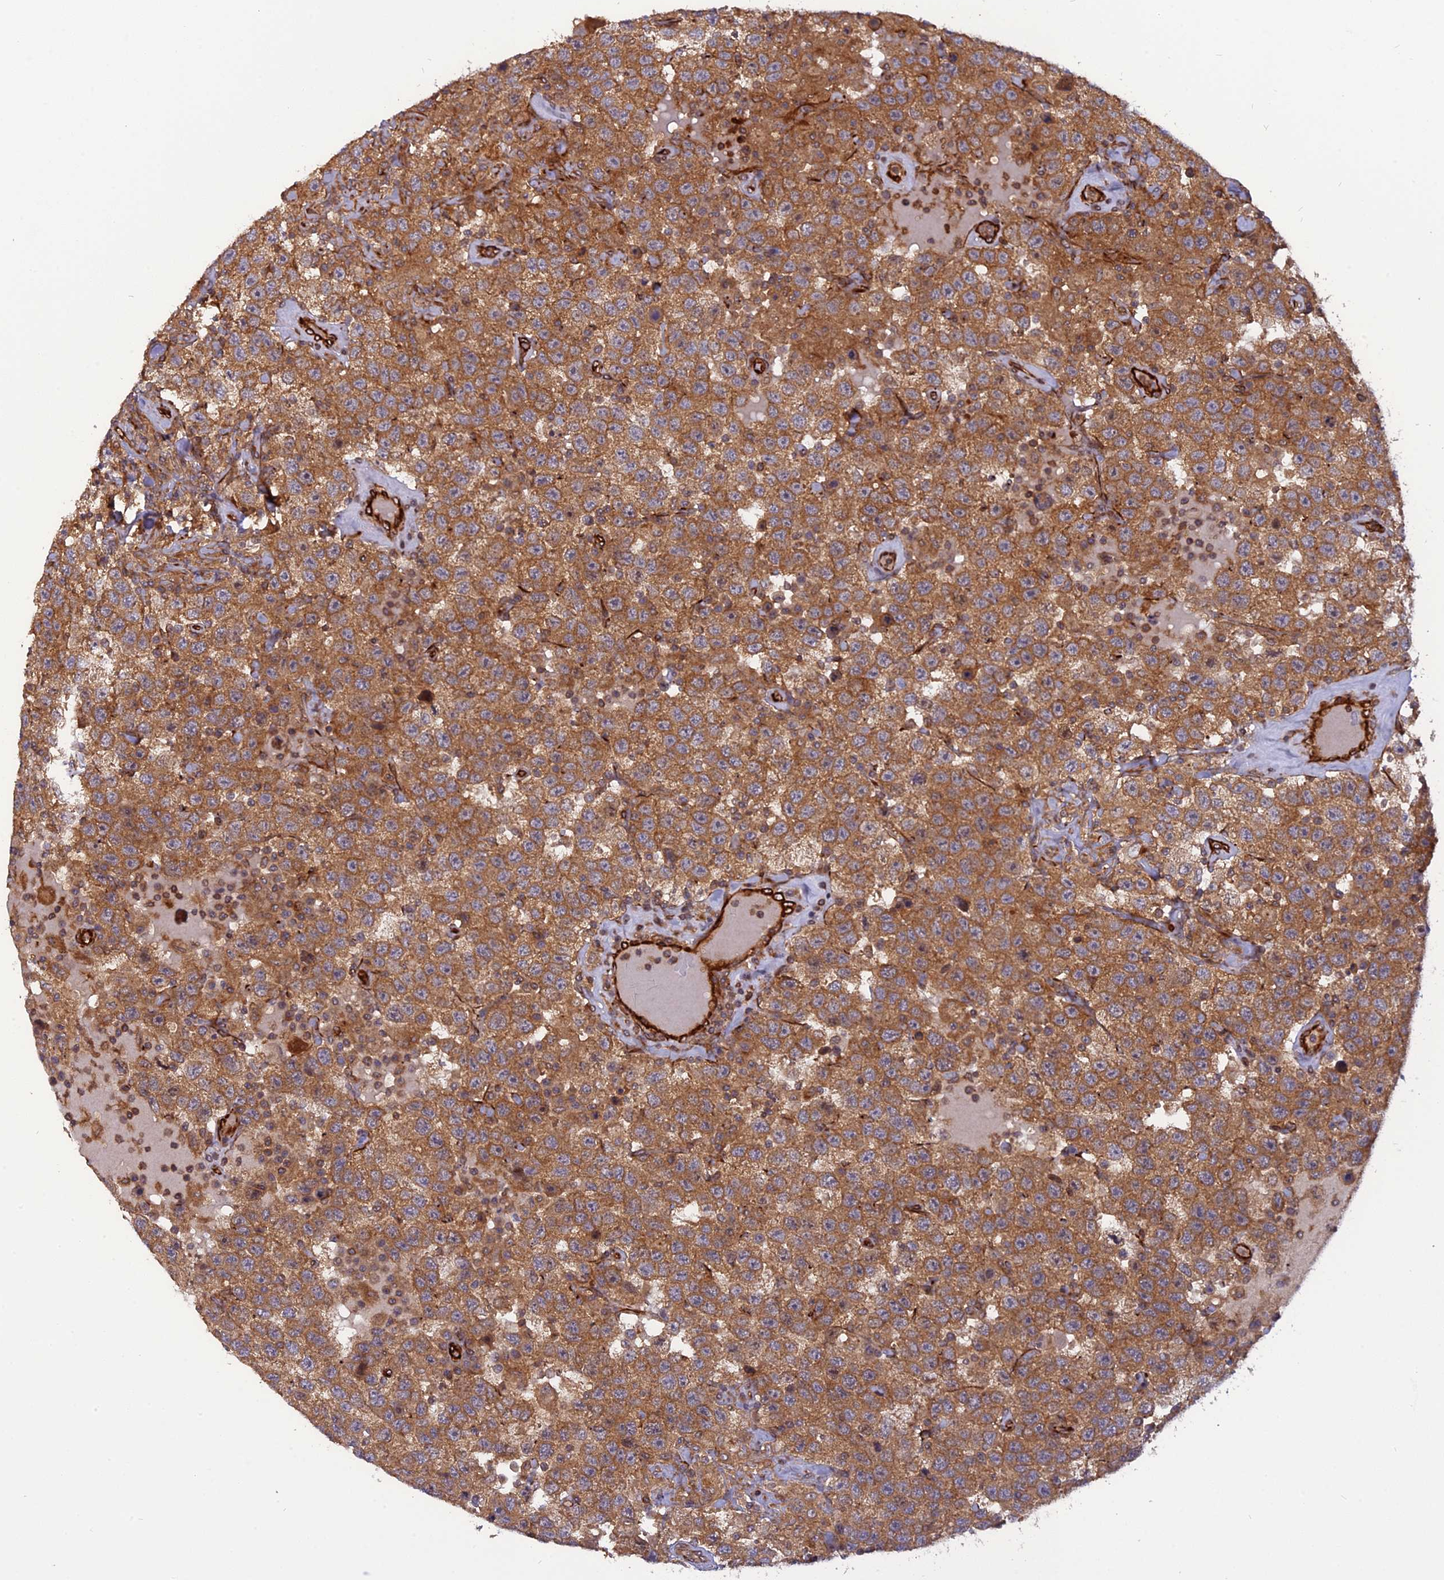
{"staining": {"intensity": "moderate", "quantity": ">75%", "location": "cytoplasmic/membranous"}, "tissue": "testis cancer", "cell_type": "Tumor cells", "image_type": "cancer", "snomed": [{"axis": "morphology", "description": "Seminoma, NOS"}, {"axis": "topography", "description": "Testis"}], "caption": "Protein expression analysis of human seminoma (testis) reveals moderate cytoplasmic/membranous positivity in about >75% of tumor cells.", "gene": "PHLDB3", "patient": {"sex": "male", "age": 41}}